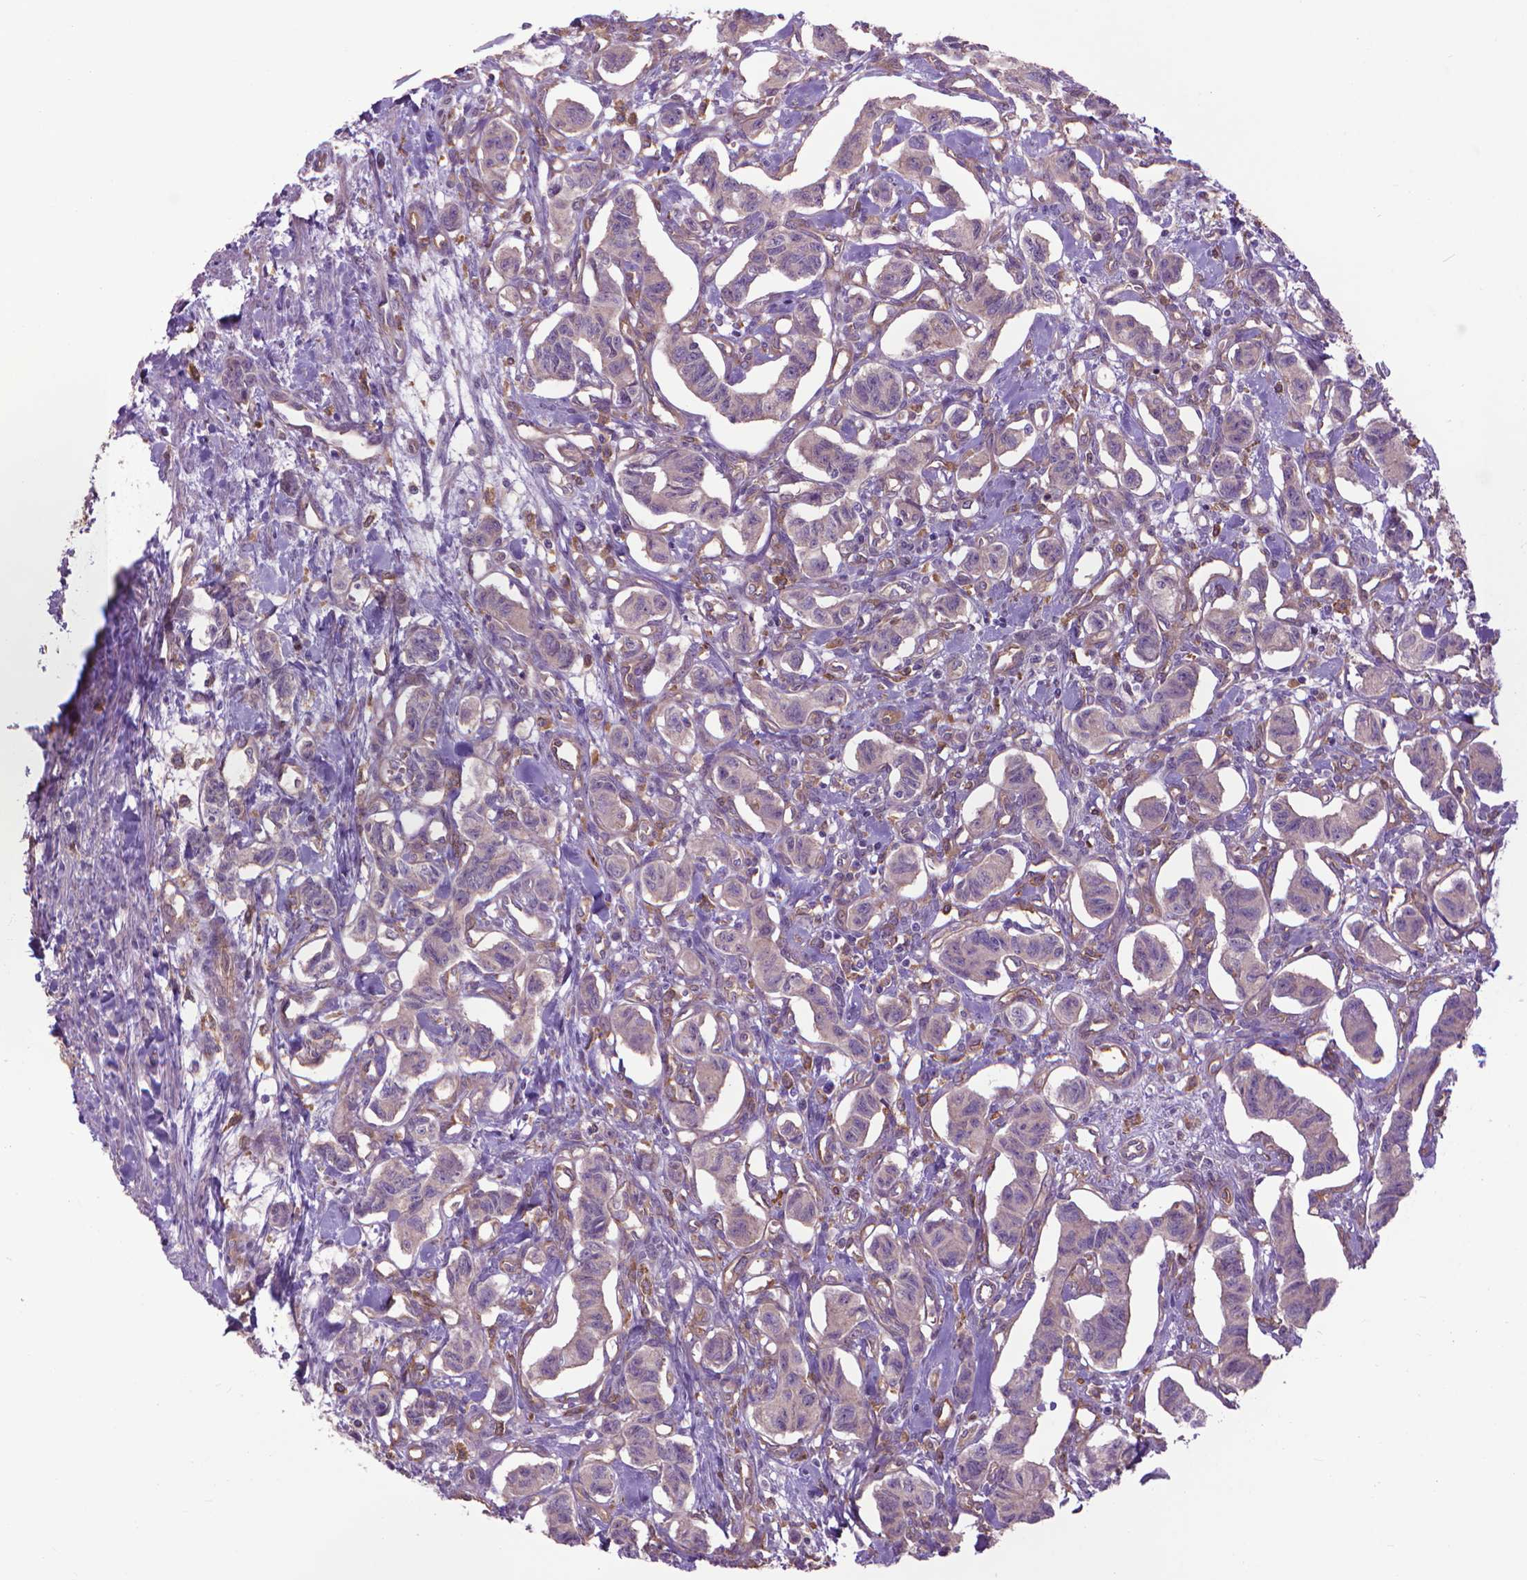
{"staining": {"intensity": "negative", "quantity": "none", "location": "none"}, "tissue": "carcinoid", "cell_type": "Tumor cells", "image_type": "cancer", "snomed": [{"axis": "morphology", "description": "Carcinoid, malignant, NOS"}, {"axis": "topography", "description": "Kidney"}], "caption": "A high-resolution image shows IHC staining of carcinoid, which displays no significant staining in tumor cells.", "gene": "CORO1B", "patient": {"sex": "female", "age": 41}}